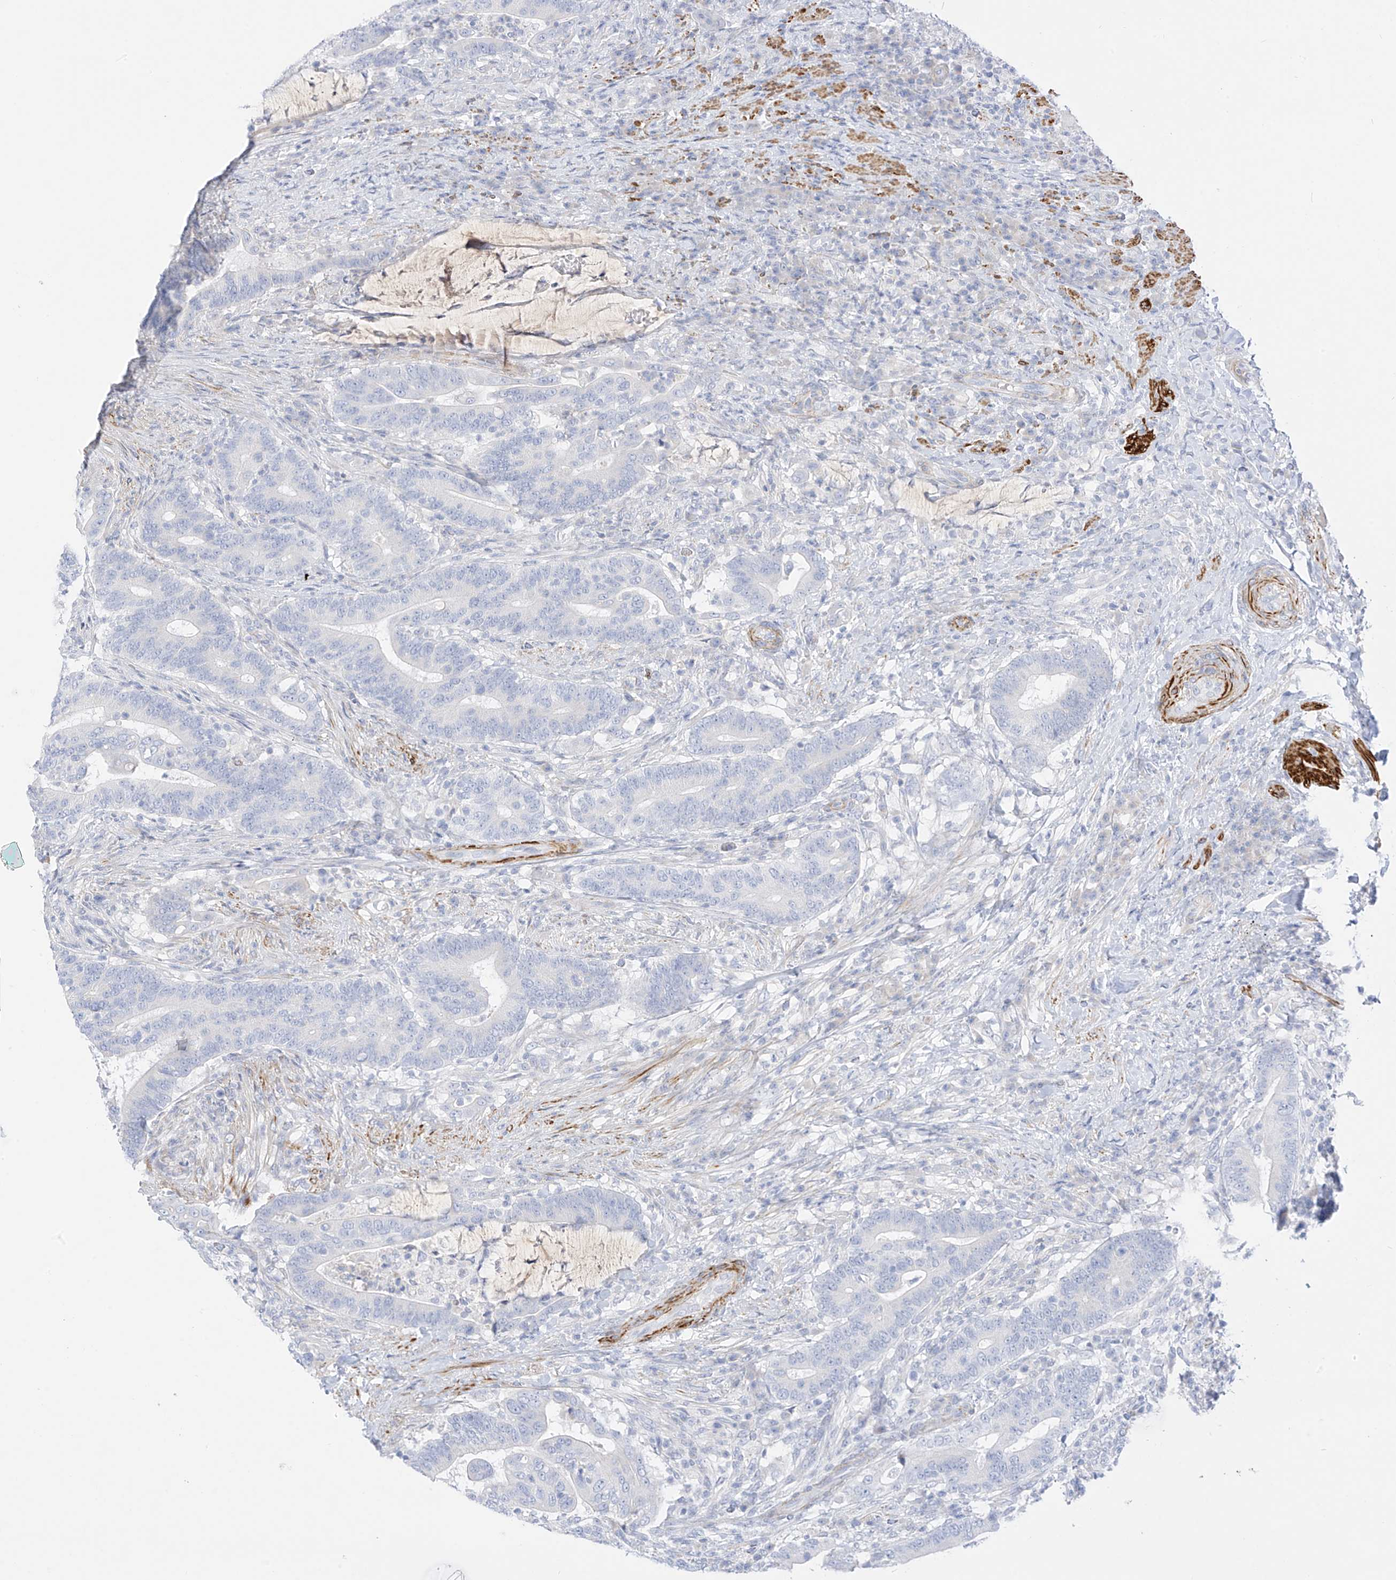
{"staining": {"intensity": "negative", "quantity": "none", "location": "none"}, "tissue": "colorectal cancer", "cell_type": "Tumor cells", "image_type": "cancer", "snomed": [{"axis": "morphology", "description": "Adenocarcinoma, NOS"}, {"axis": "topography", "description": "Colon"}], "caption": "IHC photomicrograph of human colorectal cancer stained for a protein (brown), which displays no expression in tumor cells.", "gene": "ST3GAL5", "patient": {"sex": "female", "age": 66}}